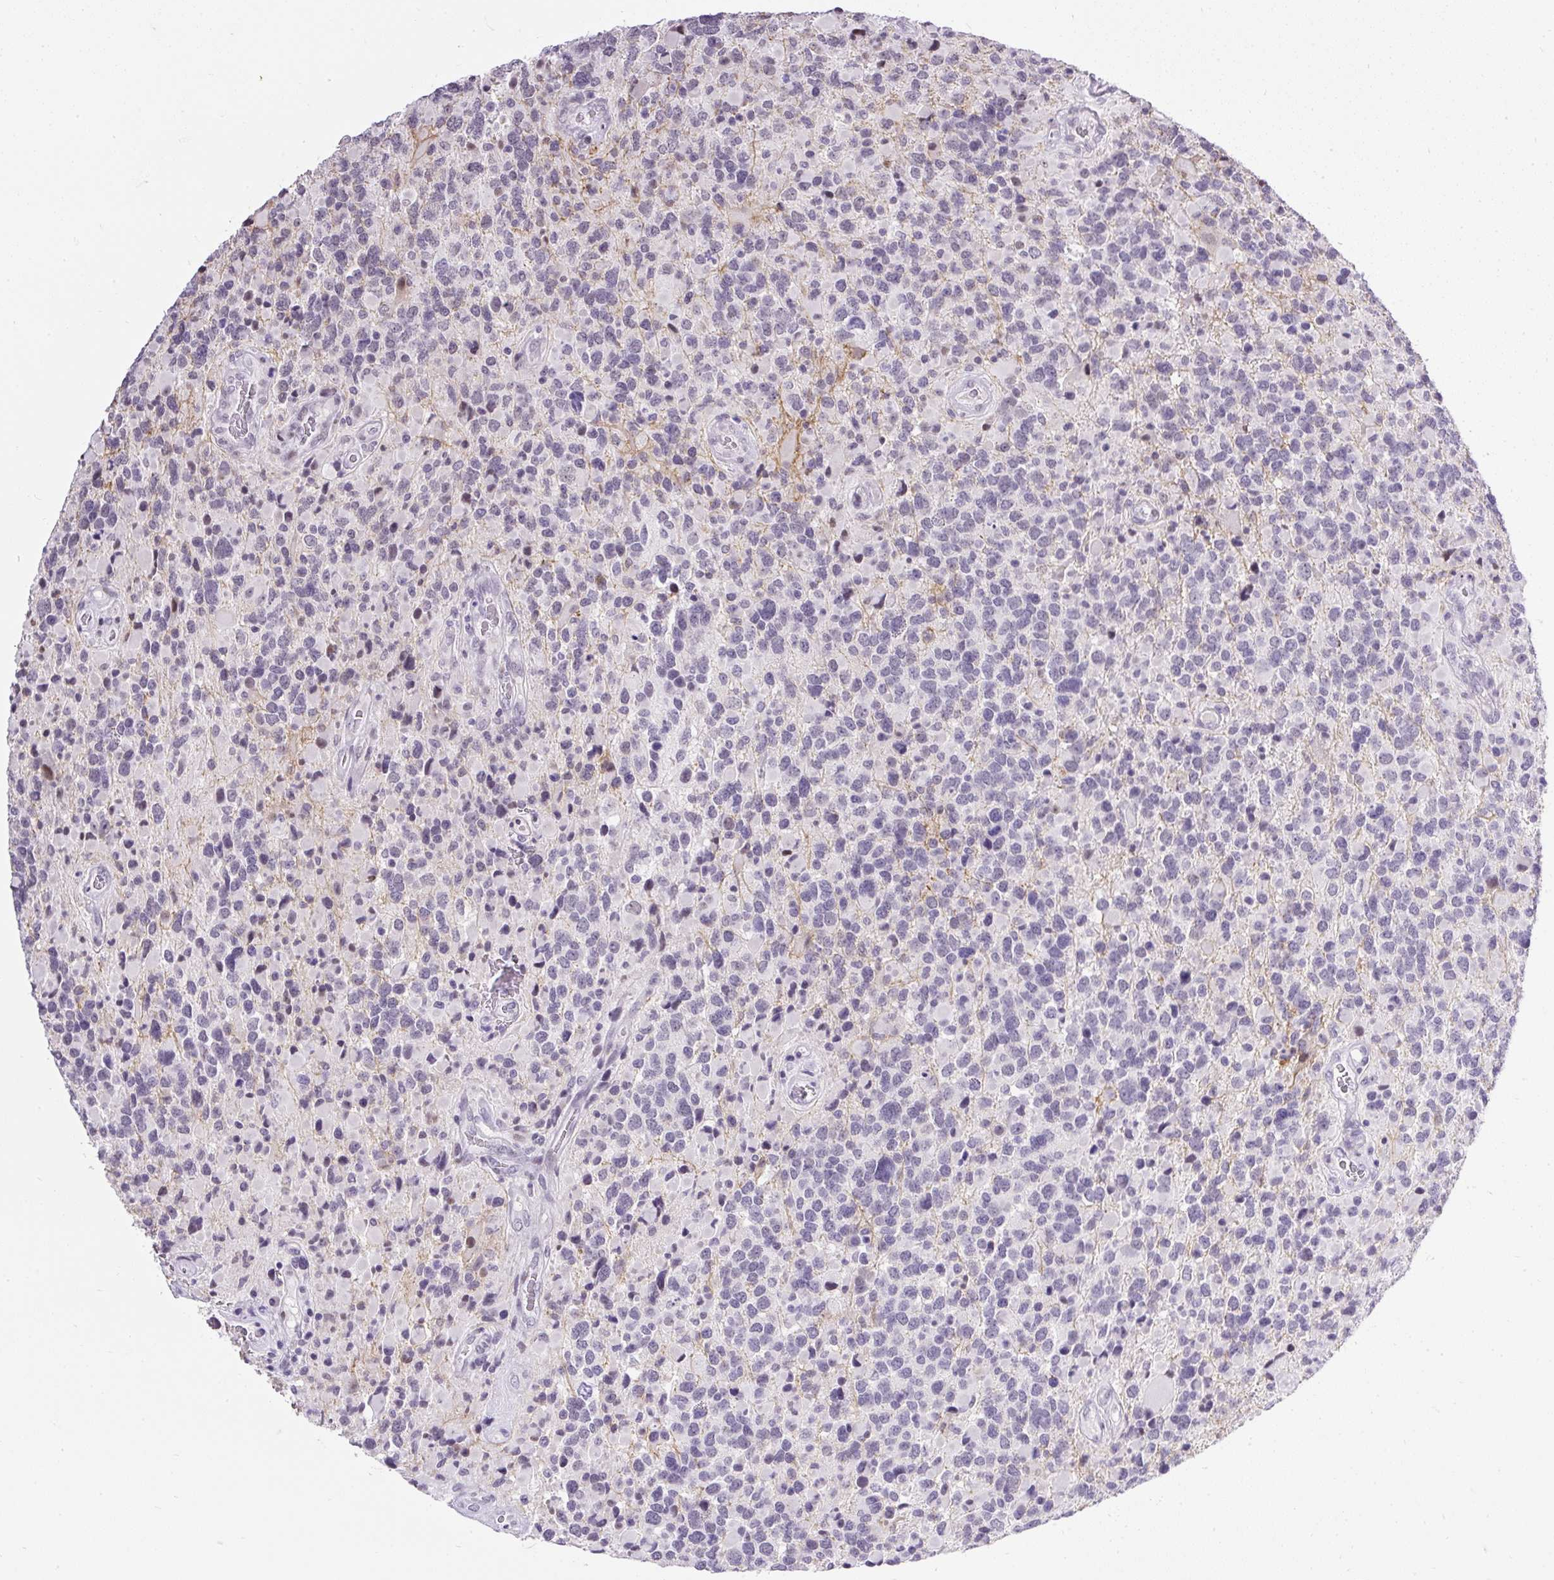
{"staining": {"intensity": "negative", "quantity": "none", "location": "none"}, "tissue": "glioma", "cell_type": "Tumor cells", "image_type": "cancer", "snomed": [{"axis": "morphology", "description": "Glioma, malignant, High grade"}, {"axis": "topography", "description": "Brain"}], "caption": "Immunohistochemical staining of human malignant high-grade glioma displays no significant positivity in tumor cells.", "gene": "WNT10B", "patient": {"sex": "female", "age": 40}}